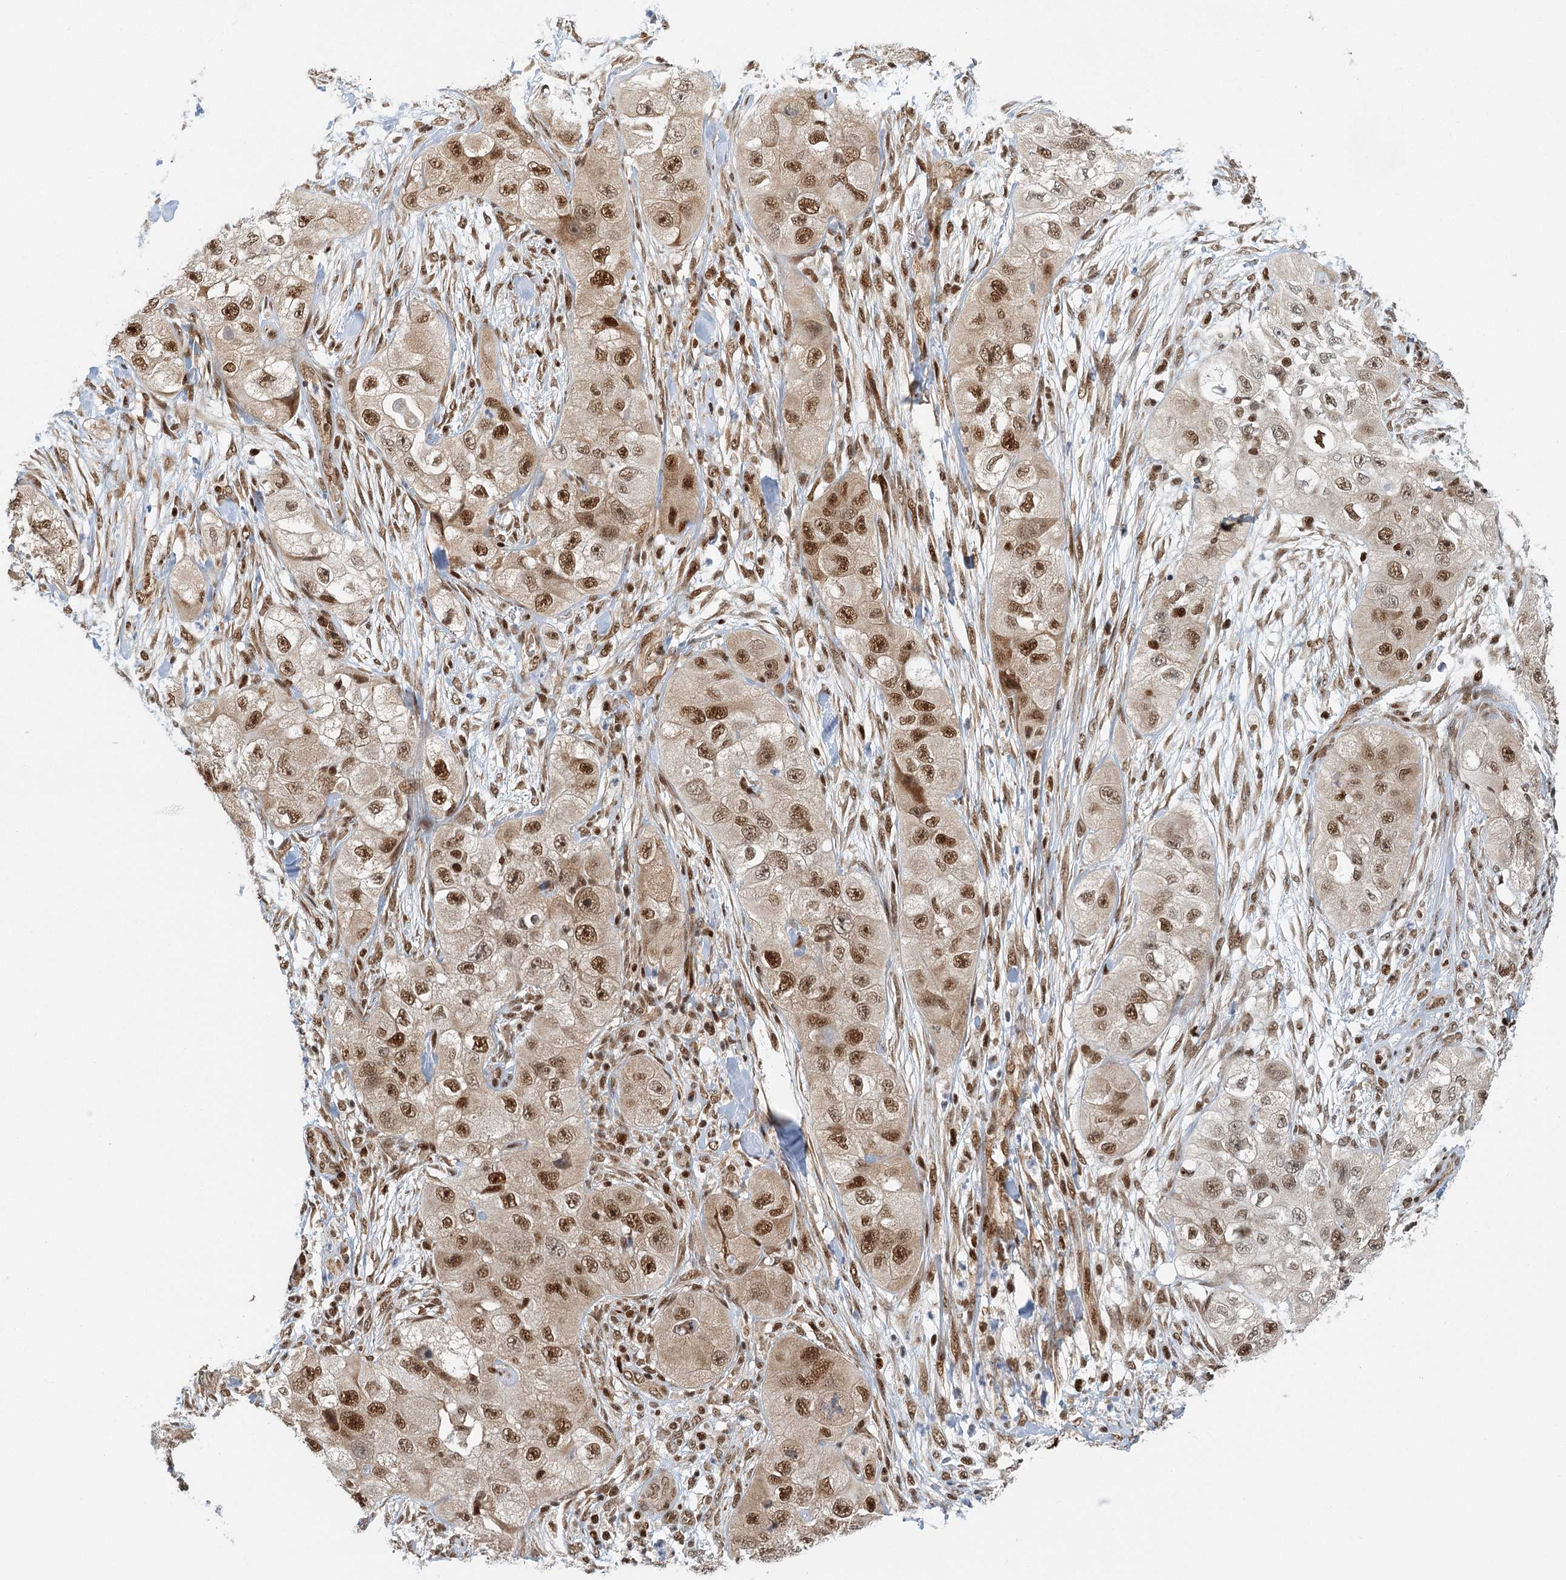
{"staining": {"intensity": "strong", "quantity": ">75%", "location": "nuclear"}, "tissue": "skin cancer", "cell_type": "Tumor cells", "image_type": "cancer", "snomed": [{"axis": "morphology", "description": "Squamous cell carcinoma, NOS"}, {"axis": "topography", "description": "Skin"}, {"axis": "topography", "description": "Subcutis"}], "caption": "This is a micrograph of immunohistochemistry (IHC) staining of skin cancer (squamous cell carcinoma), which shows strong positivity in the nuclear of tumor cells.", "gene": "GPATCH11", "patient": {"sex": "male", "age": 73}}